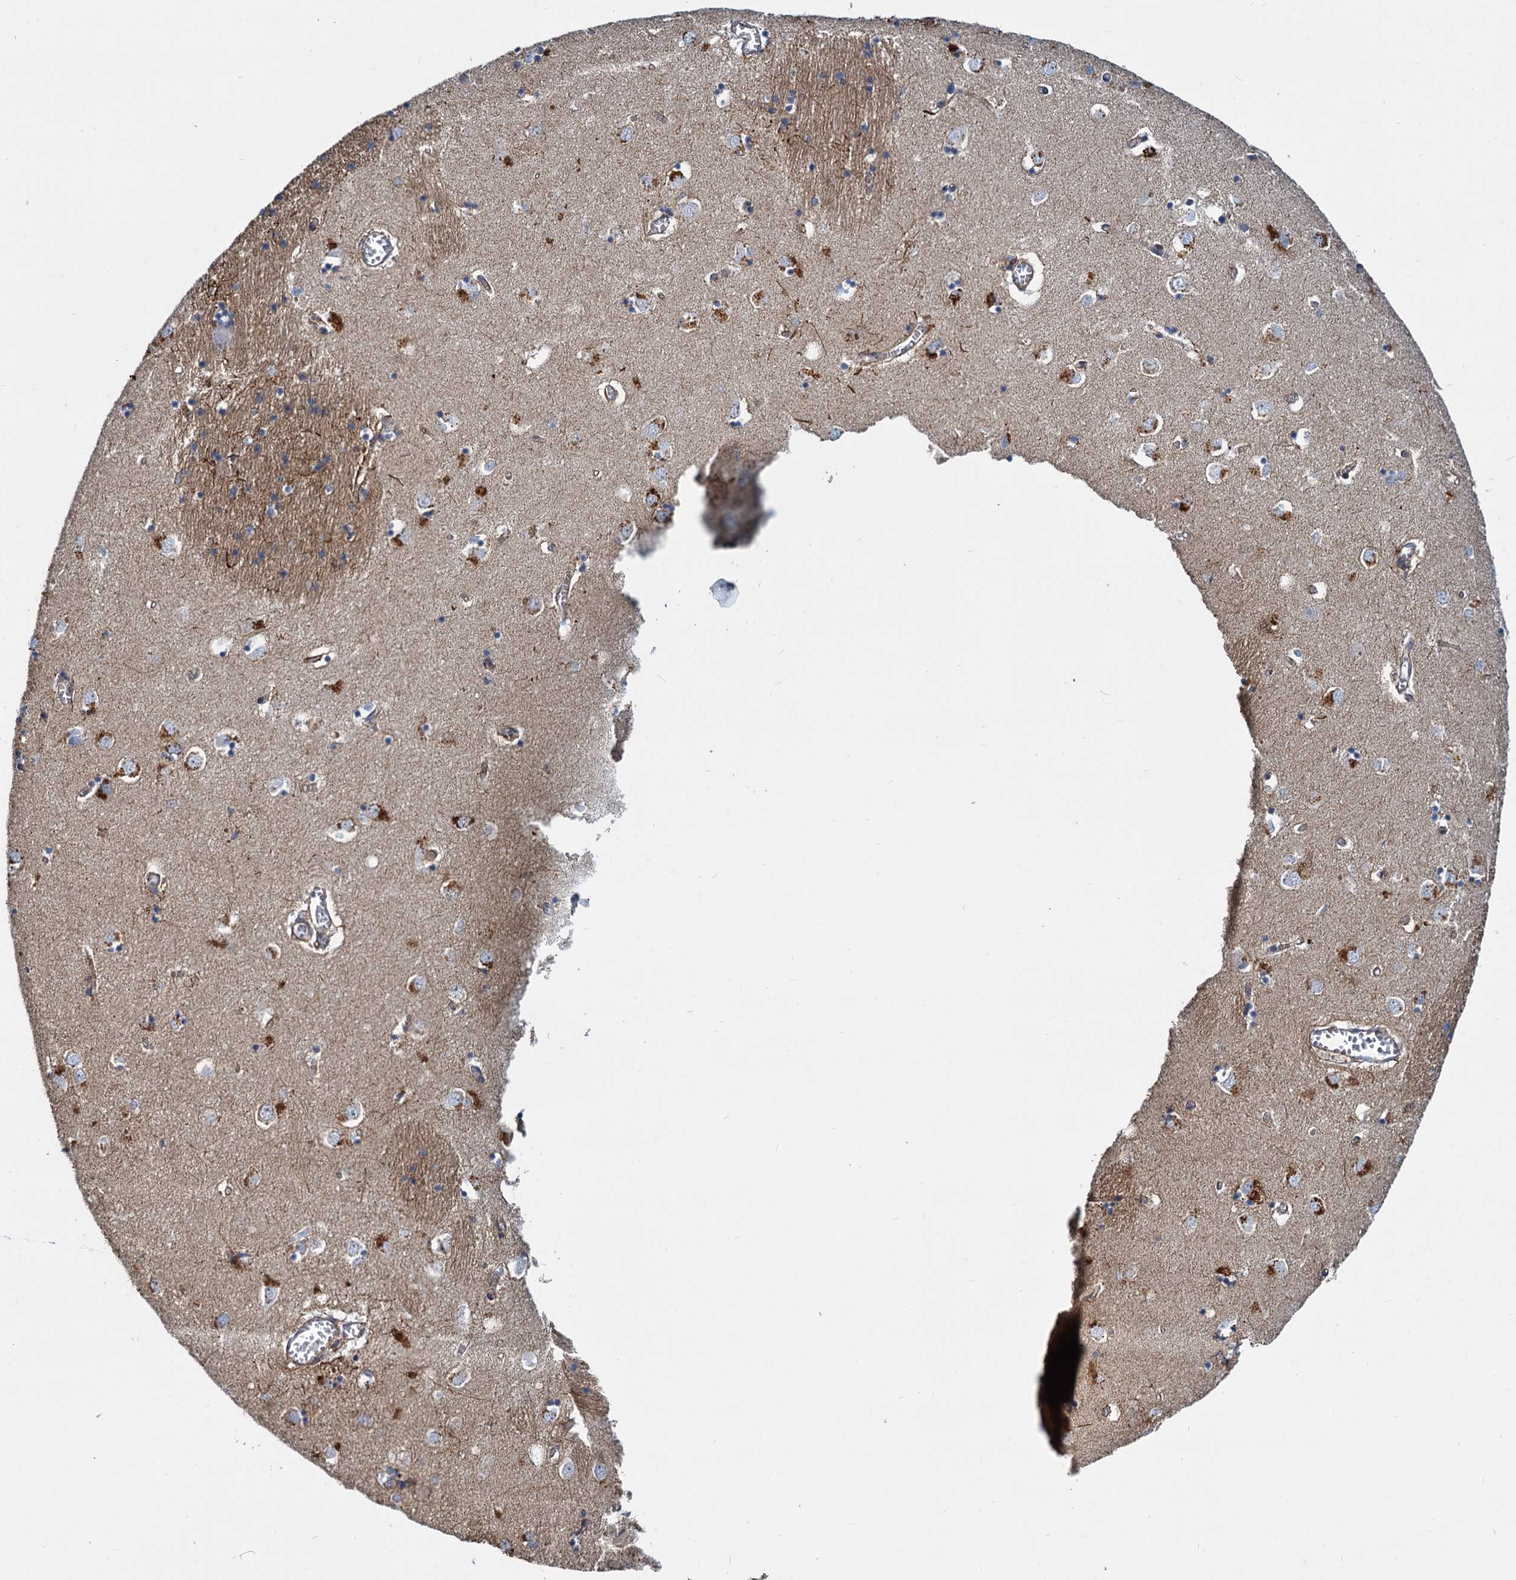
{"staining": {"intensity": "moderate", "quantity": "<25%", "location": "cytoplasmic/membranous"}, "tissue": "caudate", "cell_type": "Glial cells", "image_type": "normal", "snomed": [{"axis": "morphology", "description": "Normal tissue, NOS"}, {"axis": "topography", "description": "Lateral ventricle wall"}], "caption": "The micrograph shows immunohistochemical staining of unremarkable caudate. There is moderate cytoplasmic/membranous expression is identified in about <25% of glial cells. (DAB (3,3'-diaminobenzidine) IHC, brown staining for protein, blue staining for nuclei).", "gene": "PSEN1", "patient": {"sex": "male", "age": 70}}